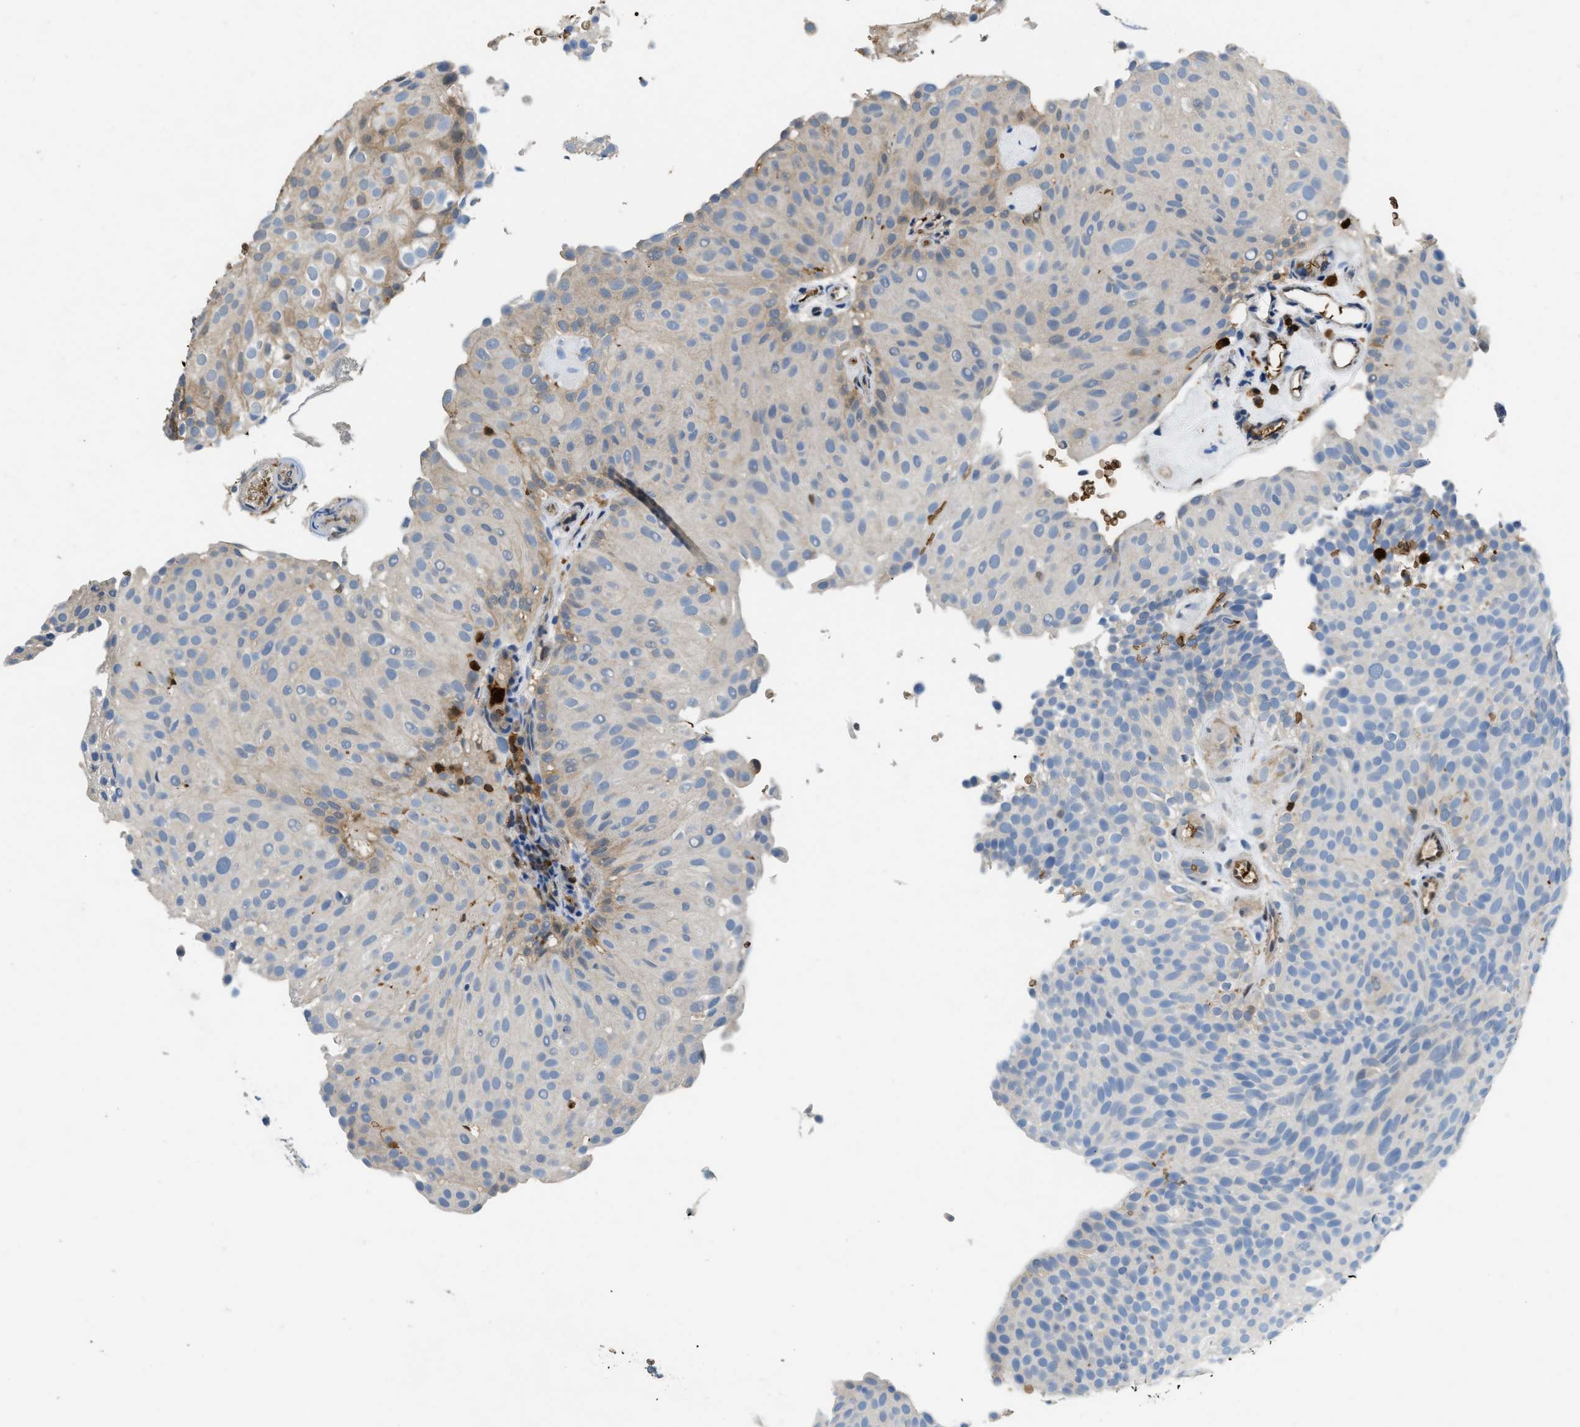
{"staining": {"intensity": "weak", "quantity": "<25%", "location": "cytoplasmic/membranous"}, "tissue": "urothelial cancer", "cell_type": "Tumor cells", "image_type": "cancer", "snomed": [{"axis": "morphology", "description": "Urothelial carcinoma, Low grade"}, {"axis": "topography", "description": "Urinary bladder"}], "caption": "This is an immunohistochemistry (IHC) image of urothelial cancer. There is no positivity in tumor cells.", "gene": "ARHGDIB", "patient": {"sex": "male", "age": 78}}